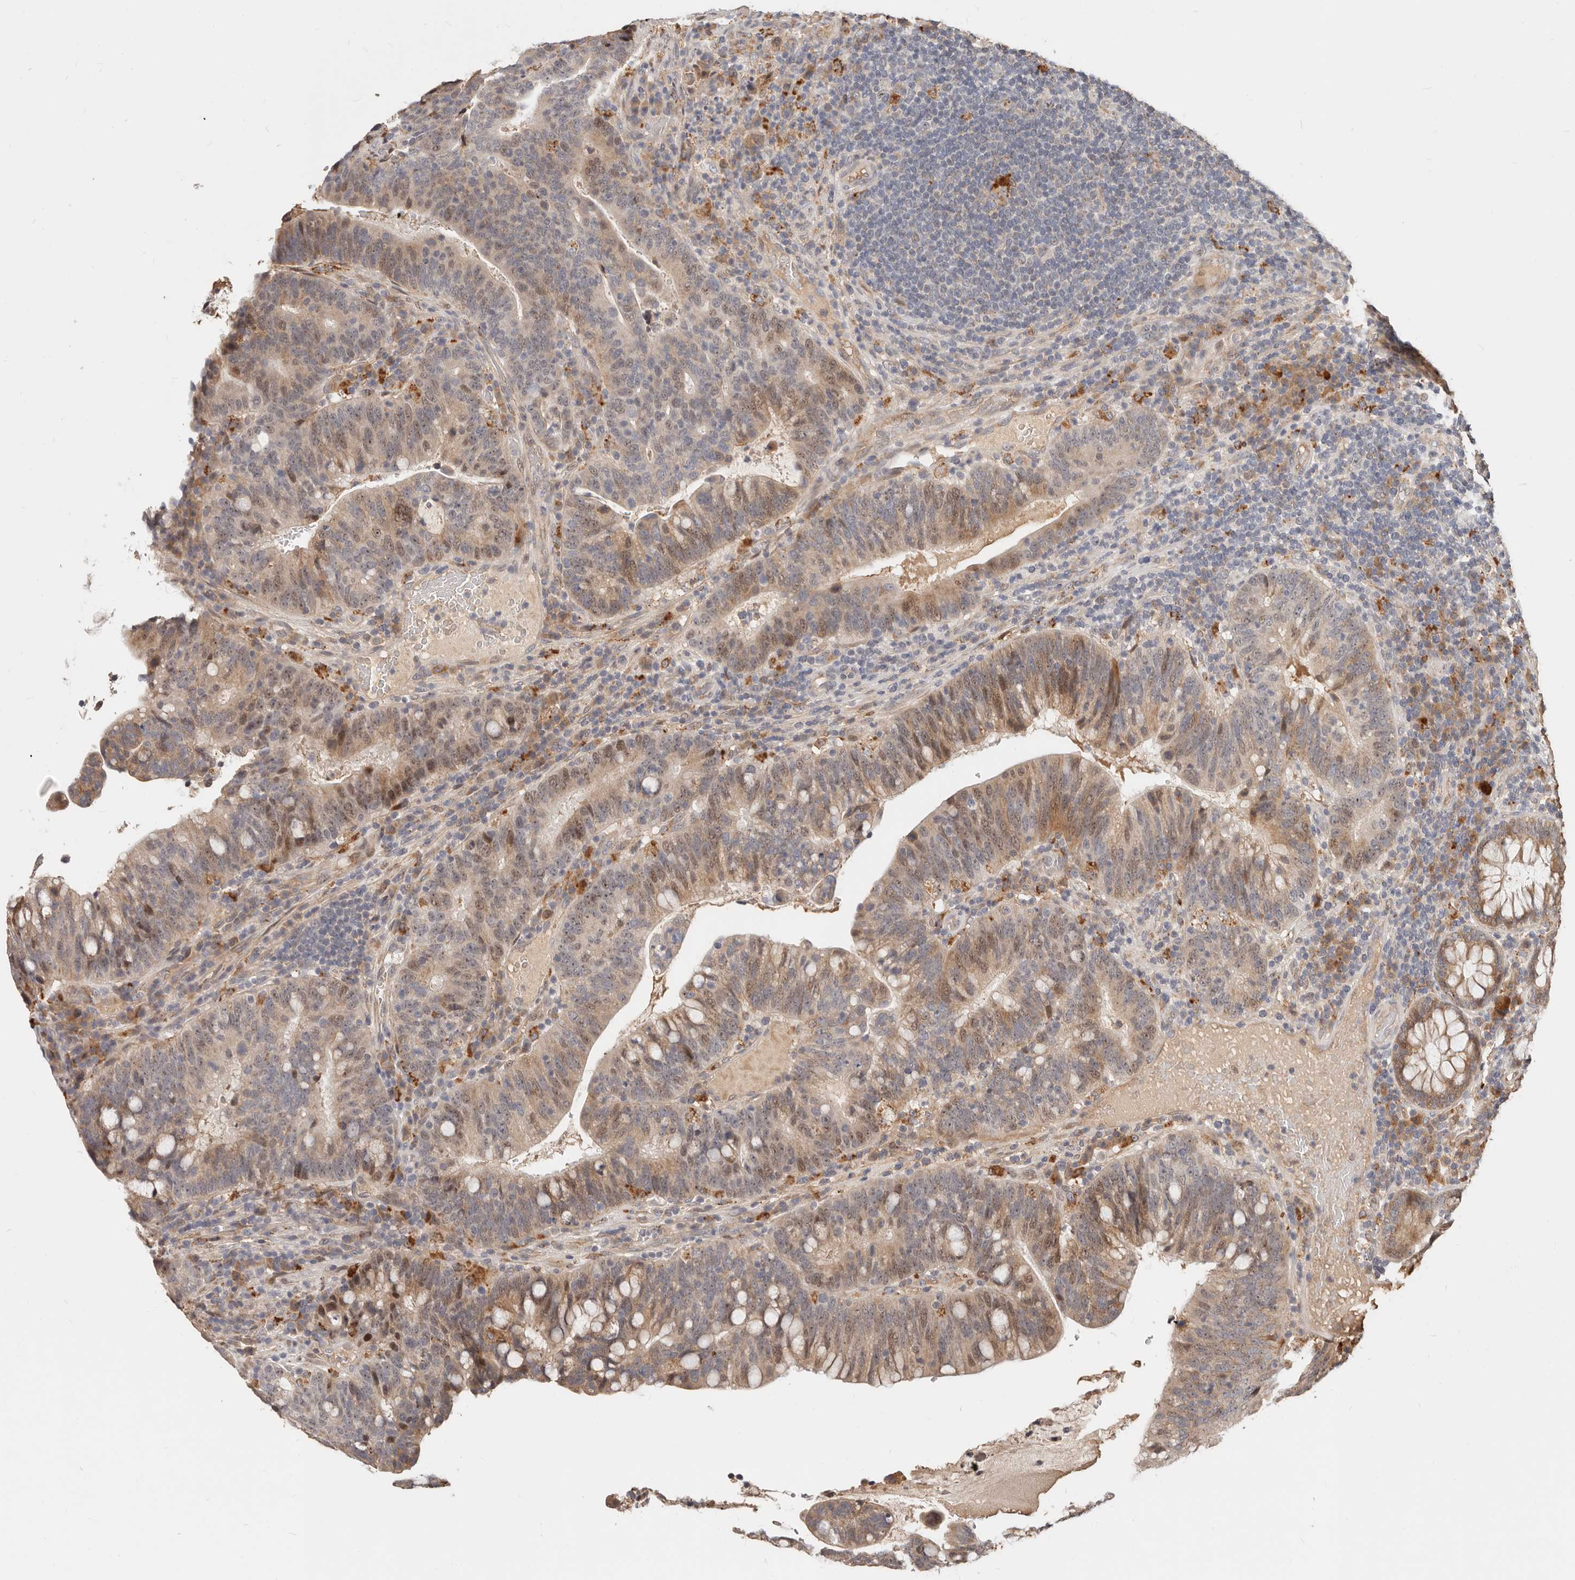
{"staining": {"intensity": "moderate", "quantity": "25%-75%", "location": "cytoplasmic/membranous,nuclear"}, "tissue": "colorectal cancer", "cell_type": "Tumor cells", "image_type": "cancer", "snomed": [{"axis": "morphology", "description": "Adenocarcinoma, NOS"}, {"axis": "topography", "description": "Colon"}], "caption": "The image exhibits staining of colorectal cancer (adenocarcinoma), revealing moderate cytoplasmic/membranous and nuclear protein positivity (brown color) within tumor cells.", "gene": "ZRANB1", "patient": {"sex": "female", "age": 66}}